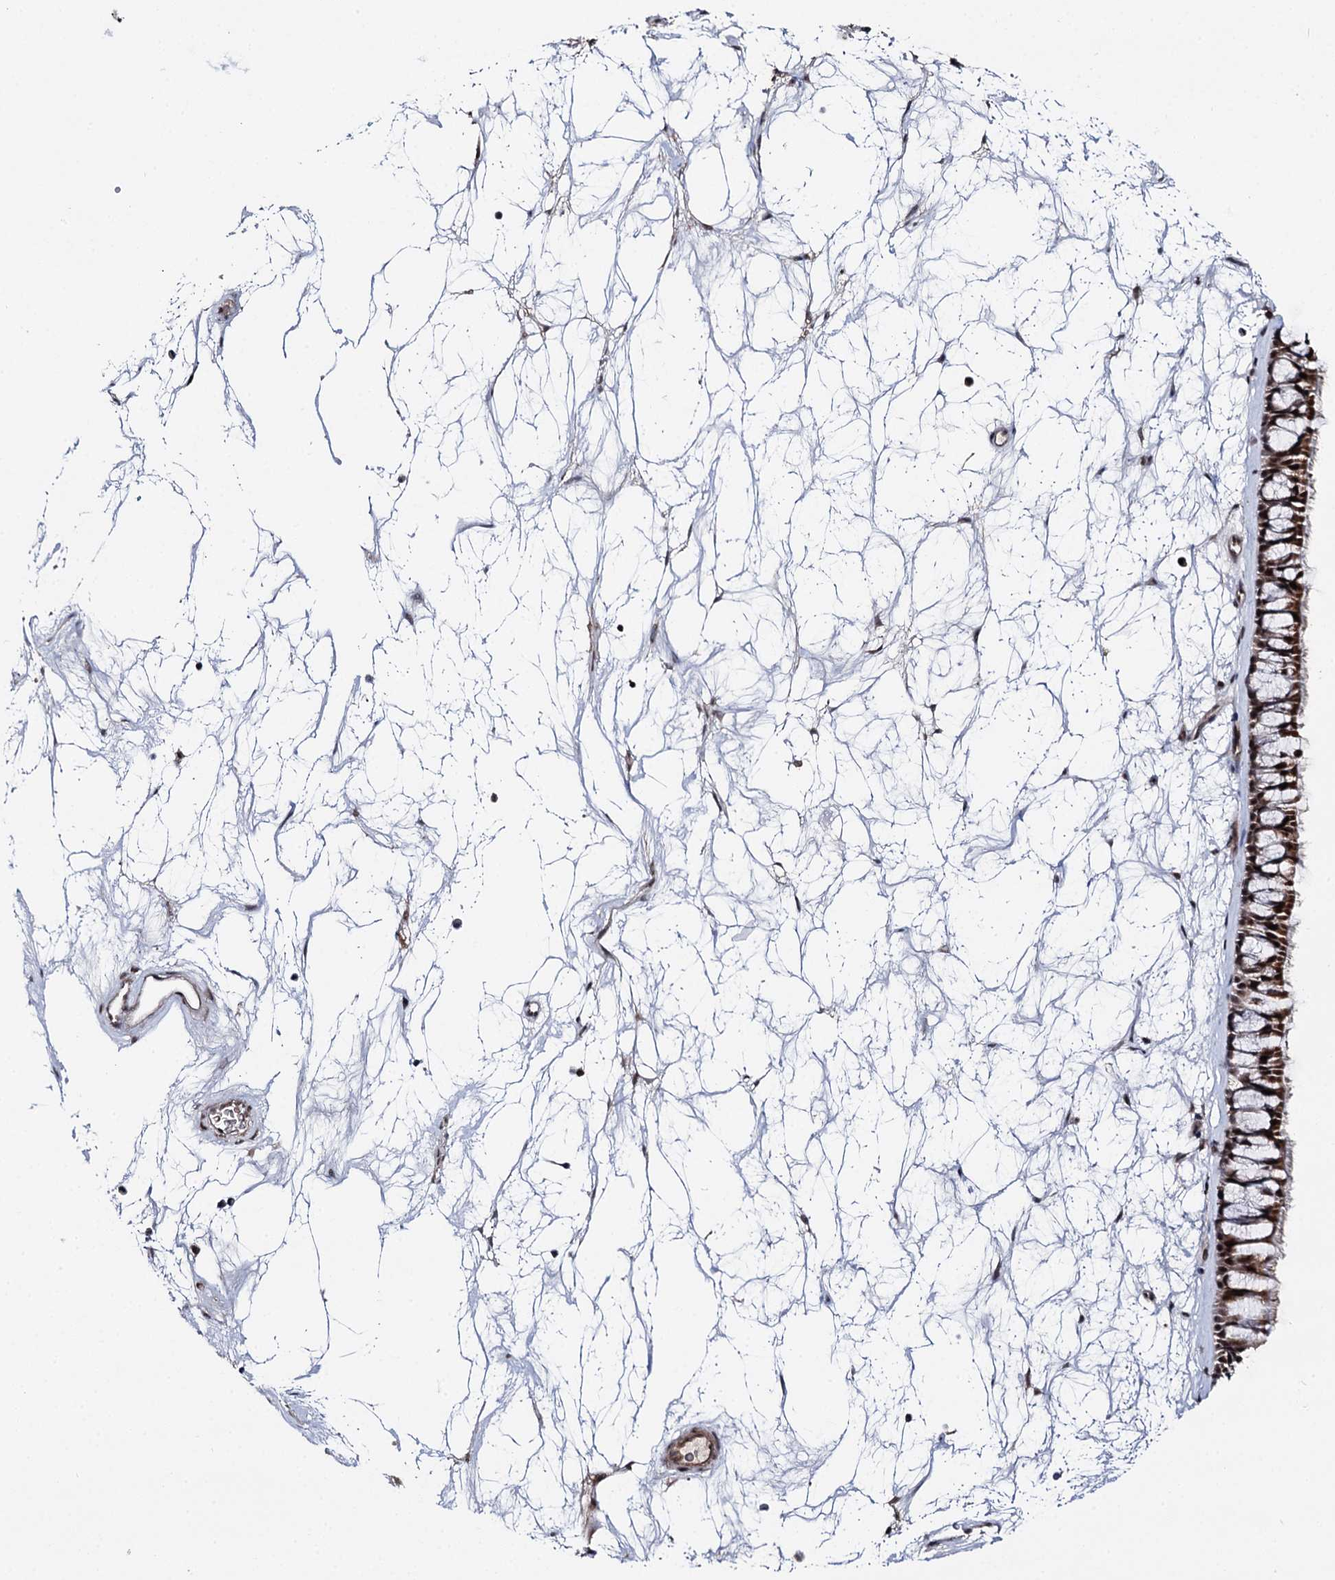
{"staining": {"intensity": "strong", "quantity": ">75%", "location": "cytoplasmic/membranous,nuclear"}, "tissue": "nasopharynx", "cell_type": "Respiratory epithelial cells", "image_type": "normal", "snomed": [{"axis": "morphology", "description": "Normal tissue, NOS"}, {"axis": "topography", "description": "Nasopharynx"}], "caption": "A brown stain highlights strong cytoplasmic/membranous,nuclear staining of a protein in respiratory epithelial cells of normal nasopharynx. (DAB = brown stain, brightfield microscopy at high magnification).", "gene": "BUD13", "patient": {"sex": "male", "age": 64}}